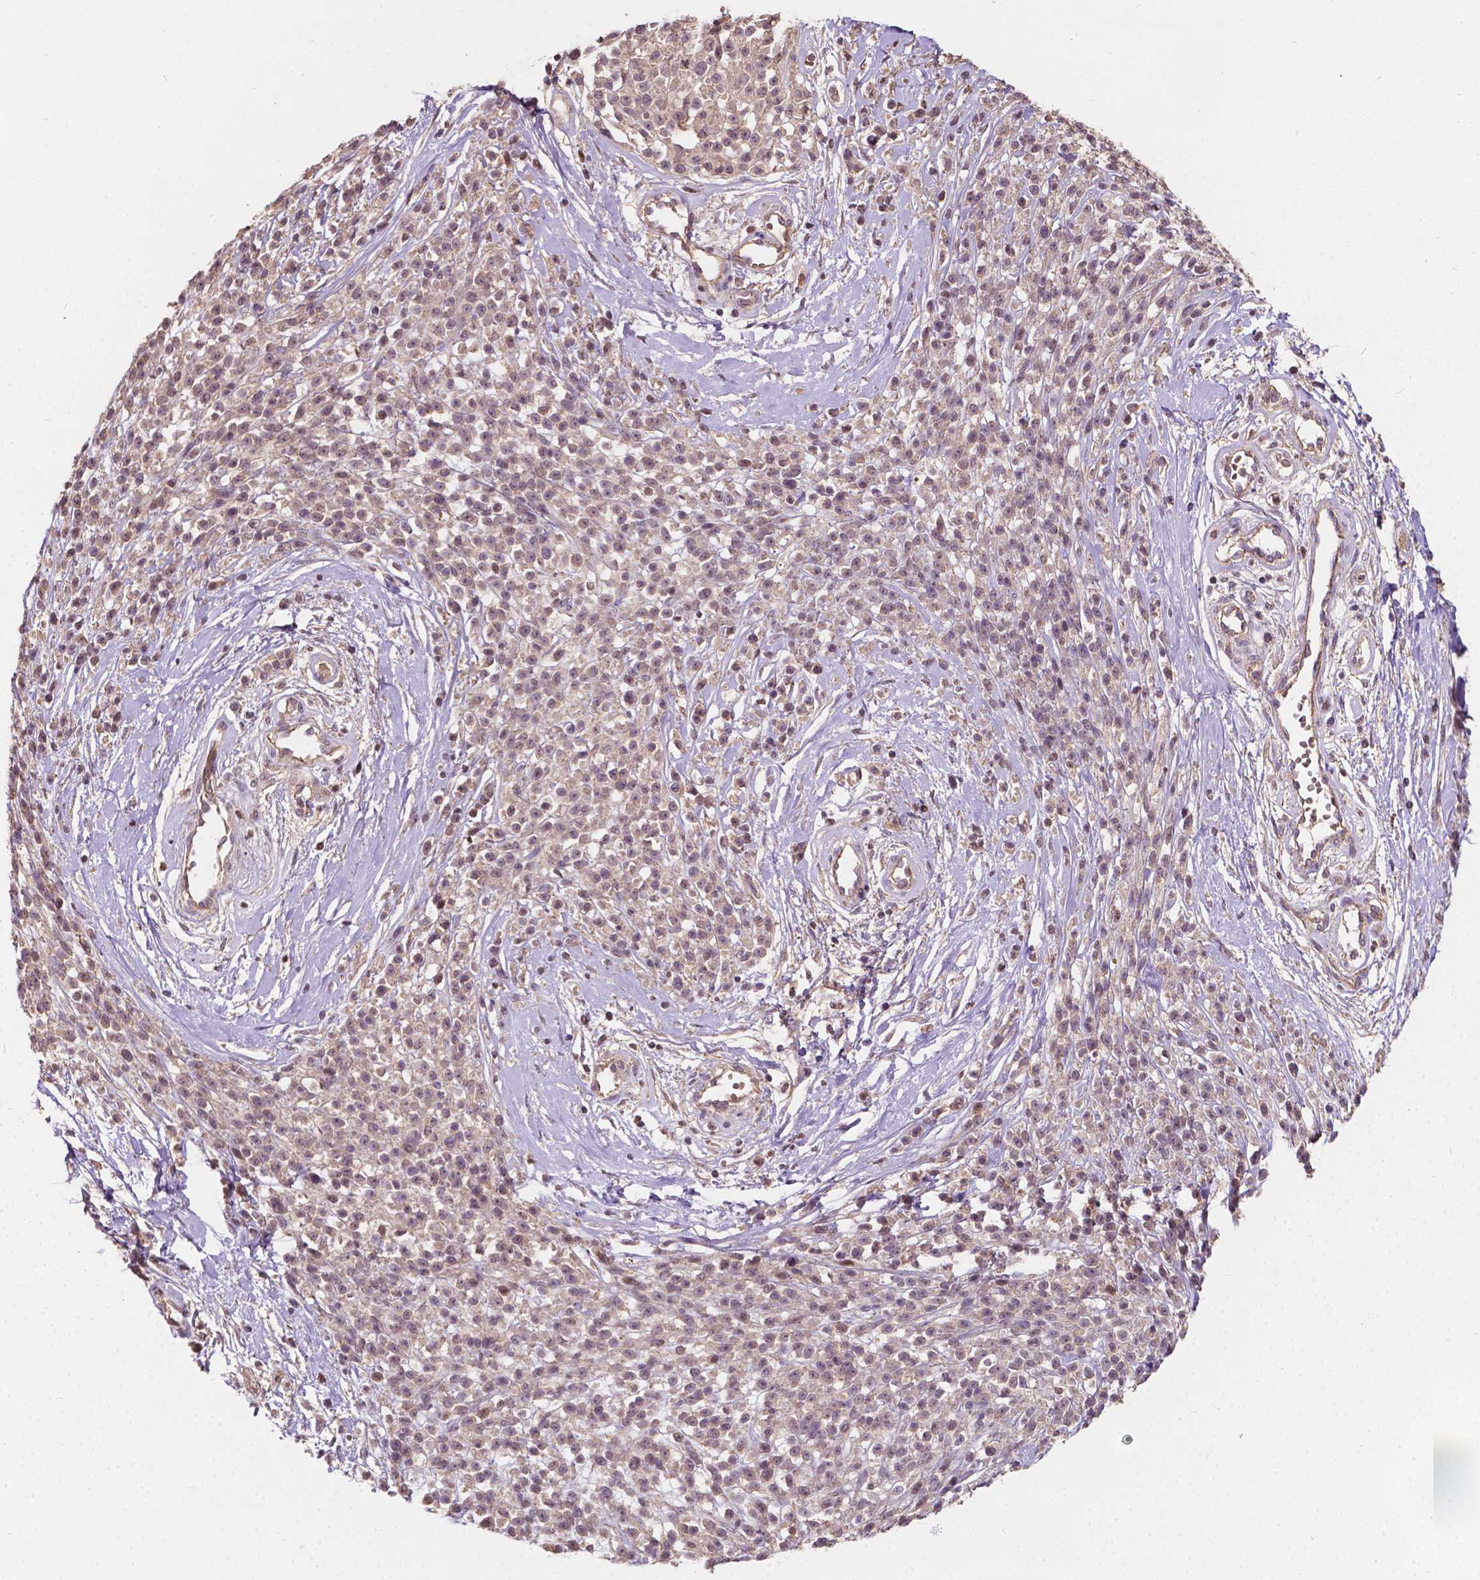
{"staining": {"intensity": "weak", "quantity": "25%-75%", "location": "nuclear"}, "tissue": "melanoma", "cell_type": "Tumor cells", "image_type": "cancer", "snomed": [{"axis": "morphology", "description": "Malignant melanoma, NOS"}, {"axis": "topography", "description": "Skin"}, {"axis": "topography", "description": "Skin of trunk"}], "caption": "Protein staining reveals weak nuclear positivity in approximately 25%-75% of tumor cells in malignant melanoma.", "gene": "DUSP16", "patient": {"sex": "male", "age": 74}}